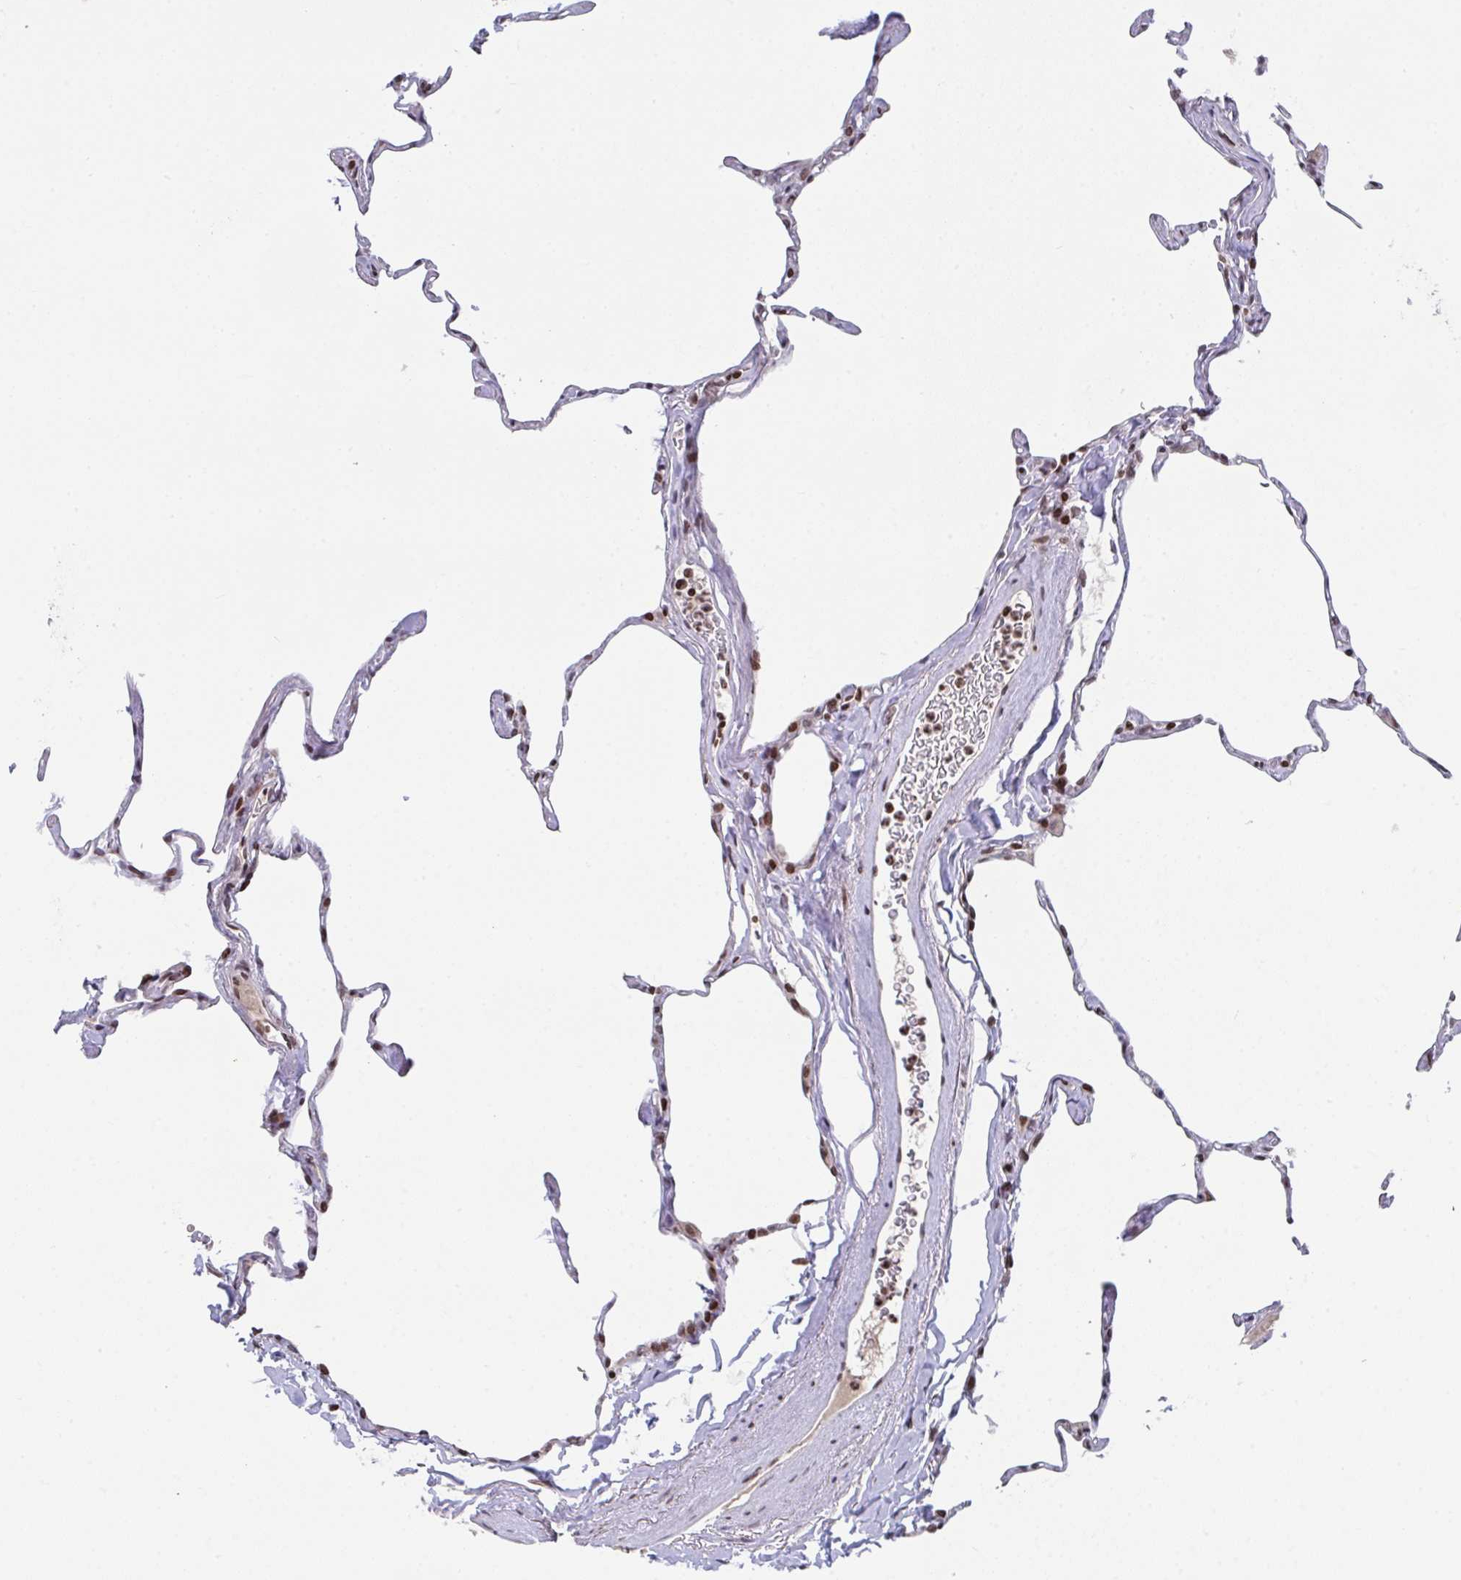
{"staining": {"intensity": "moderate", "quantity": "<25%", "location": "nuclear"}, "tissue": "lung", "cell_type": "Alveolar cells", "image_type": "normal", "snomed": [{"axis": "morphology", "description": "Normal tissue, NOS"}, {"axis": "topography", "description": "Lung"}], "caption": "Human lung stained for a protein (brown) reveals moderate nuclear positive positivity in approximately <25% of alveolar cells.", "gene": "PCDHB8", "patient": {"sex": "male", "age": 65}}